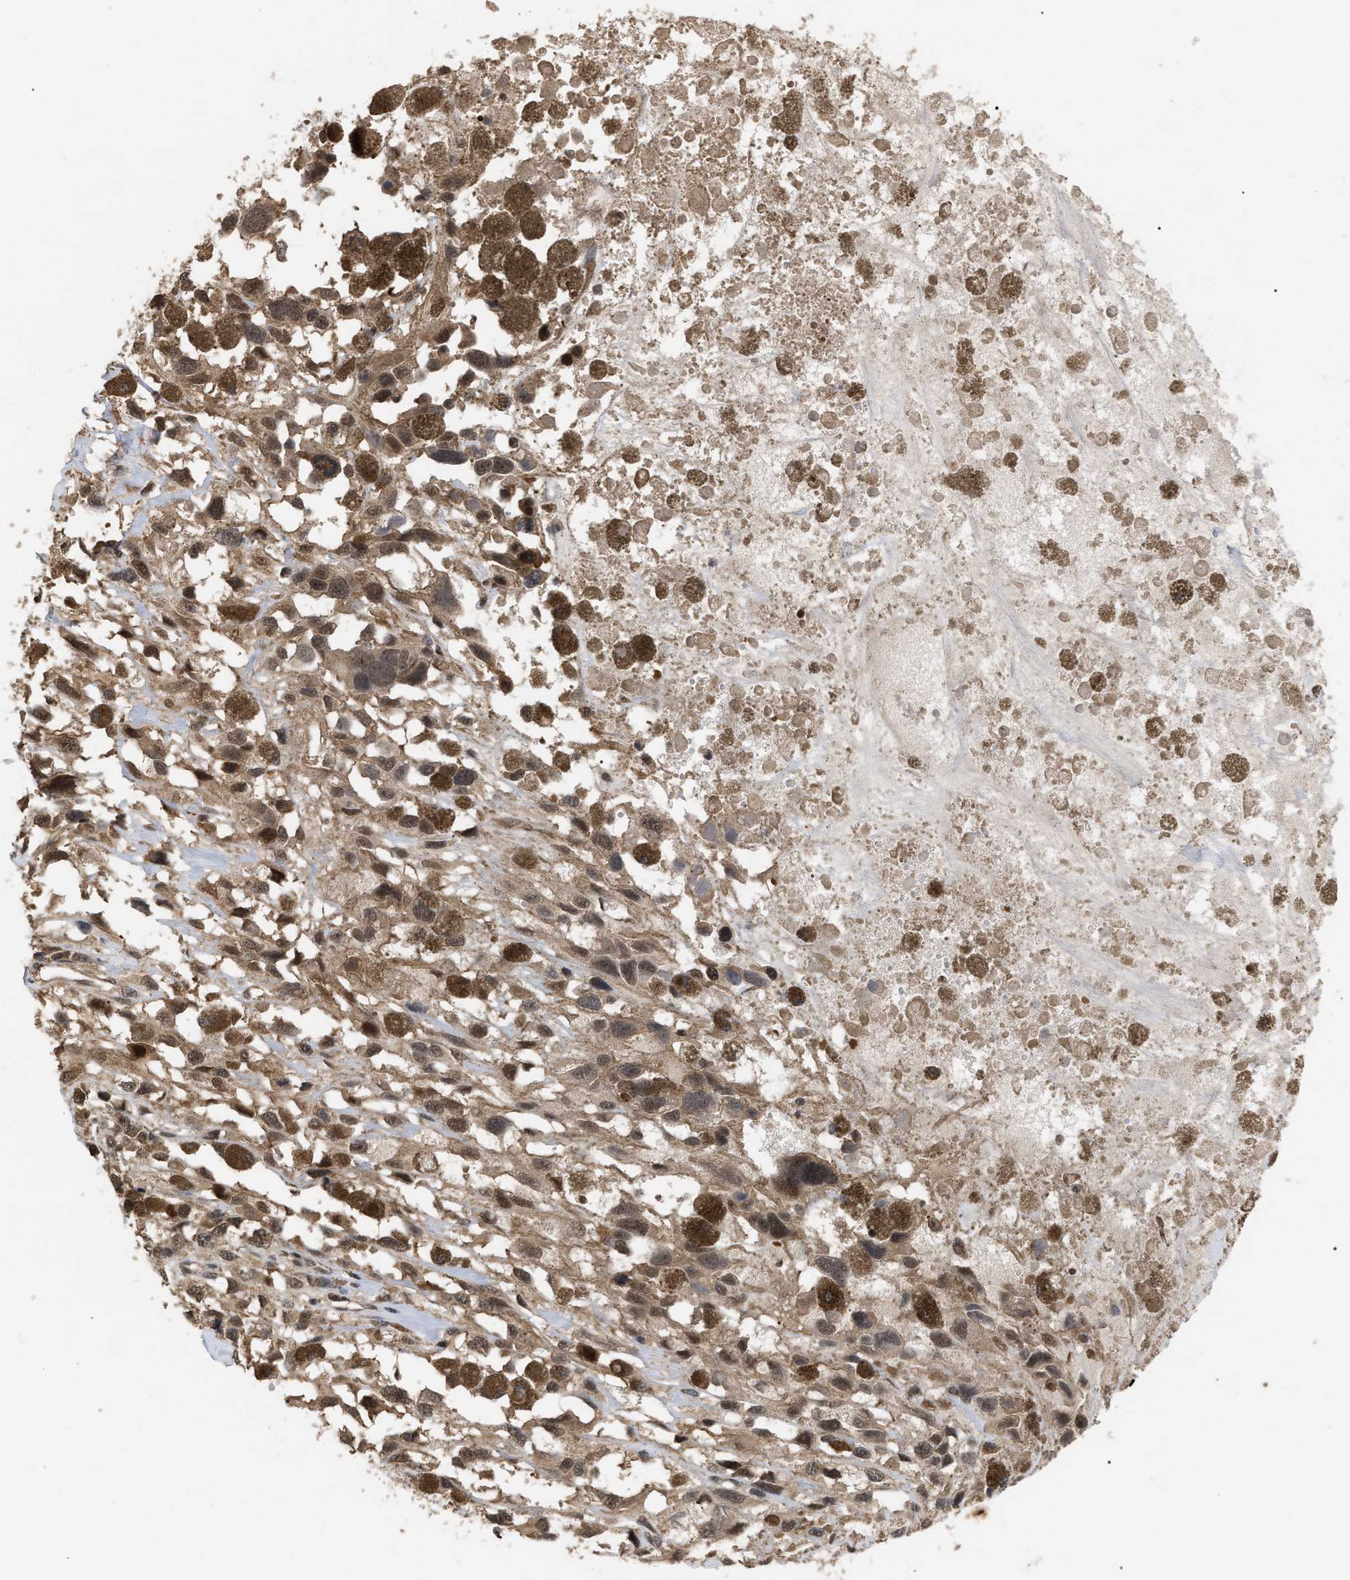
{"staining": {"intensity": "moderate", "quantity": ">75%", "location": "cytoplasmic/membranous,nuclear"}, "tissue": "melanoma", "cell_type": "Tumor cells", "image_type": "cancer", "snomed": [{"axis": "morphology", "description": "Malignant melanoma, Metastatic site"}, {"axis": "topography", "description": "Lymph node"}], "caption": "Protein staining exhibits moderate cytoplasmic/membranous and nuclear expression in about >75% of tumor cells in malignant melanoma (metastatic site). Immunohistochemistry stains the protein in brown and the nuclei are stained blue.", "gene": "JAZF1", "patient": {"sex": "male", "age": 59}}